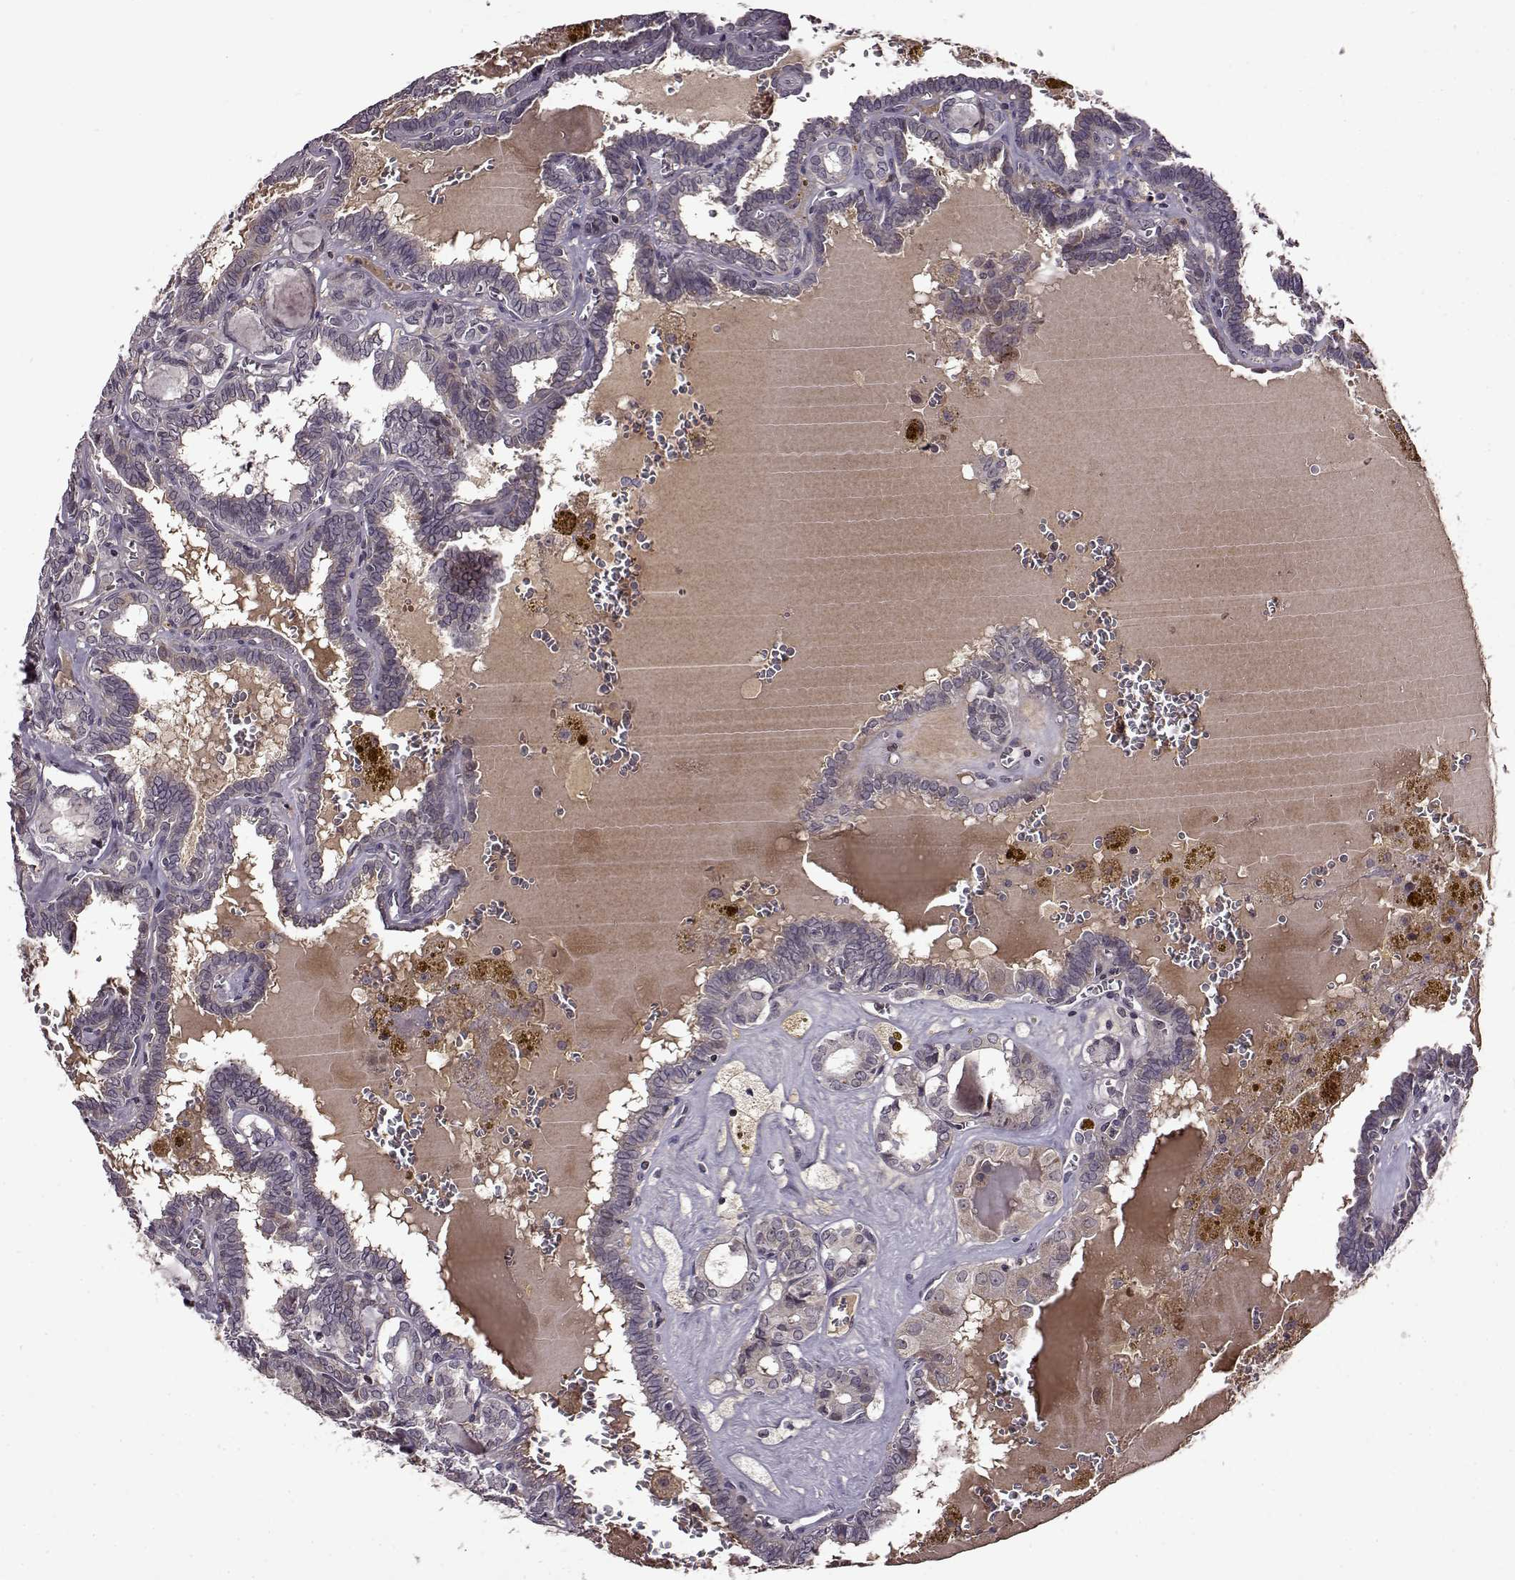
{"staining": {"intensity": "negative", "quantity": "none", "location": "none"}, "tissue": "thyroid cancer", "cell_type": "Tumor cells", "image_type": "cancer", "snomed": [{"axis": "morphology", "description": "Papillary adenocarcinoma, NOS"}, {"axis": "topography", "description": "Thyroid gland"}], "caption": "Tumor cells are negative for protein expression in human thyroid cancer (papillary adenocarcinoma). (Immunohistochemistry (ihc), brightfield microscopy, high magnification).", "gene": "MAIP1", "patient": {"sex": "female", "age": 39}}